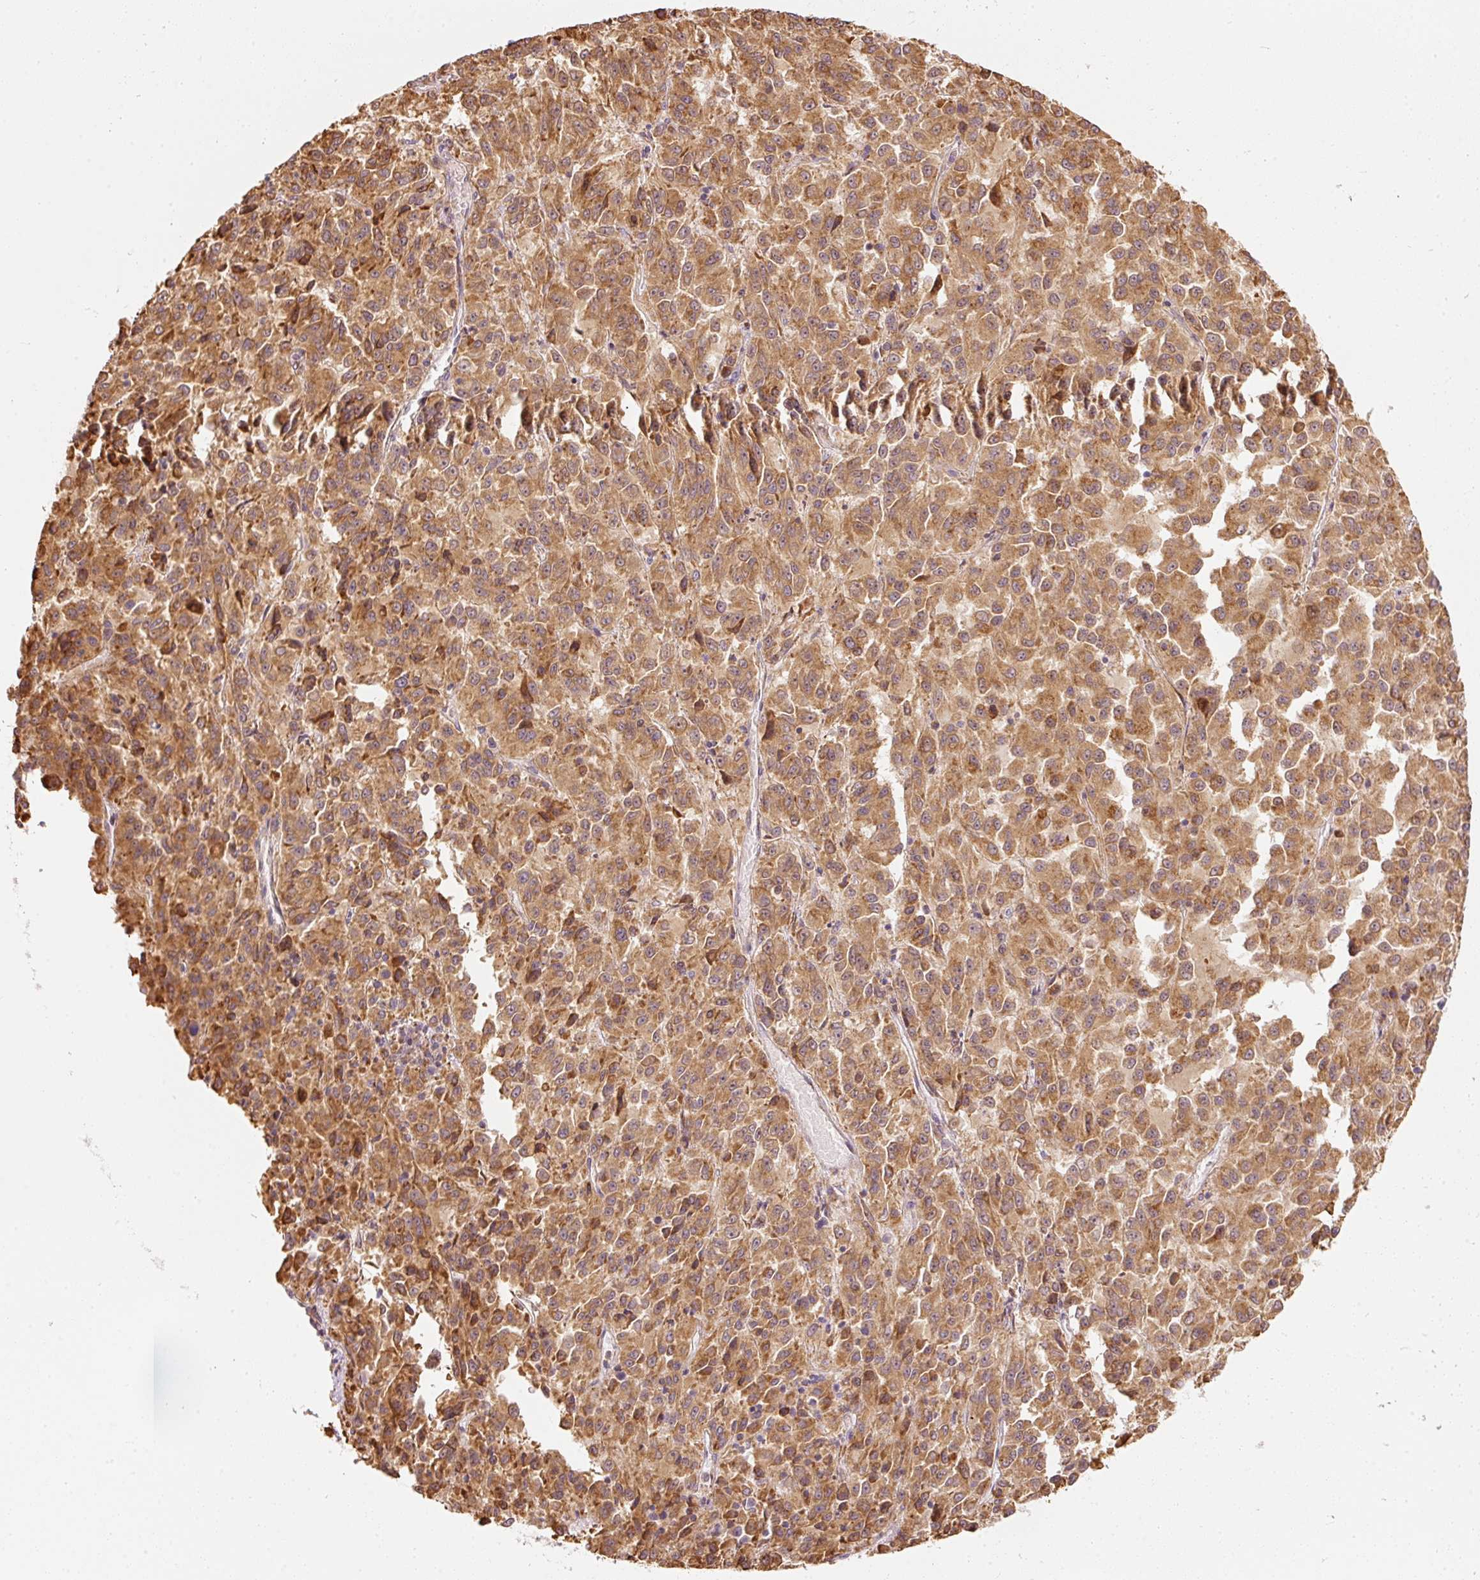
{"staining": {"intensity": "moderate", "quantity": ">75%", "location": "cytoplasmic/membranous"}, "tissue": "melanoma", "cell_type": "Tumor cells", "image_type": "cancer", "snomed": [{"axis": "morphology", "description": "Malignant melanoma, Metastatic site"}, {"axis": "topography", "description": "Lung"}], "caption": "A photomicrograph showing moderate cytoplasmic/membranous staining in about >75% of tumor cells in melanoma, as visualized by brown immunohistochemical staining.", "gene": "SNAPC5", "patient": {"sex": "male", "age": 64}}